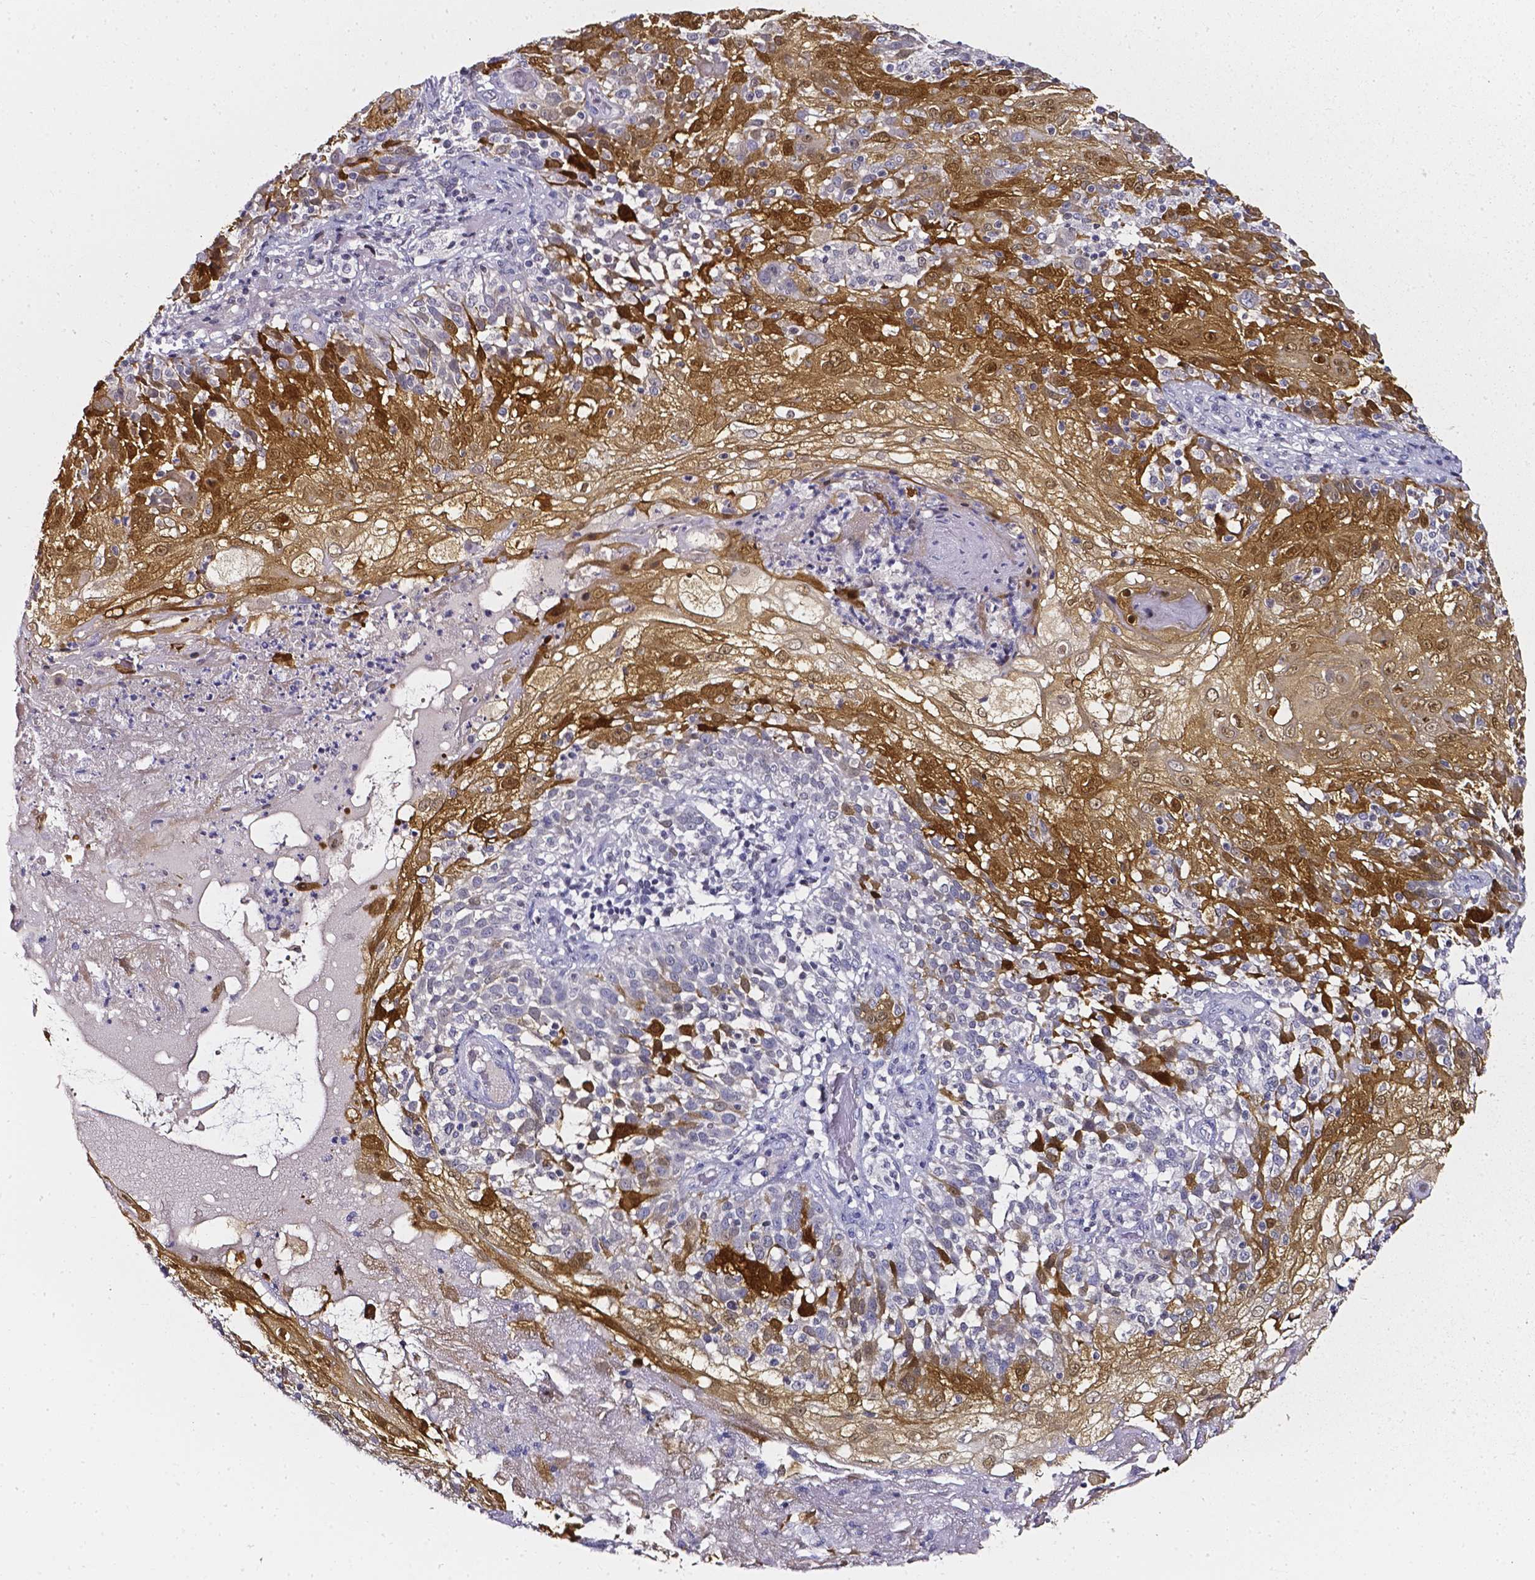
{"staining": {"intensity": "moderate", "quantity": "25%-75%", "location": "cytoplasmic/membranous,nuclear"}, "tissue": "skin cancer", "cell_type": "Tumor cells", "image_type": "cancer", "snomed": [{"axis": "morphology", "description": "Normal tissue, NOS"}, {"axis": "morphology", "description": "Squamous cell carcinoma, NOS"}, {"axis": "topography", "description": "Skin"}], "caption": "There is medium levels of moderate cytoplasmic/membranous and nuclear expression in tumor cells of skin cancer, as demonstrated by immunohistochemical staining (brown color).", "gene": "AKR1B10", "patient": {"sex": "female", "age": 83}}